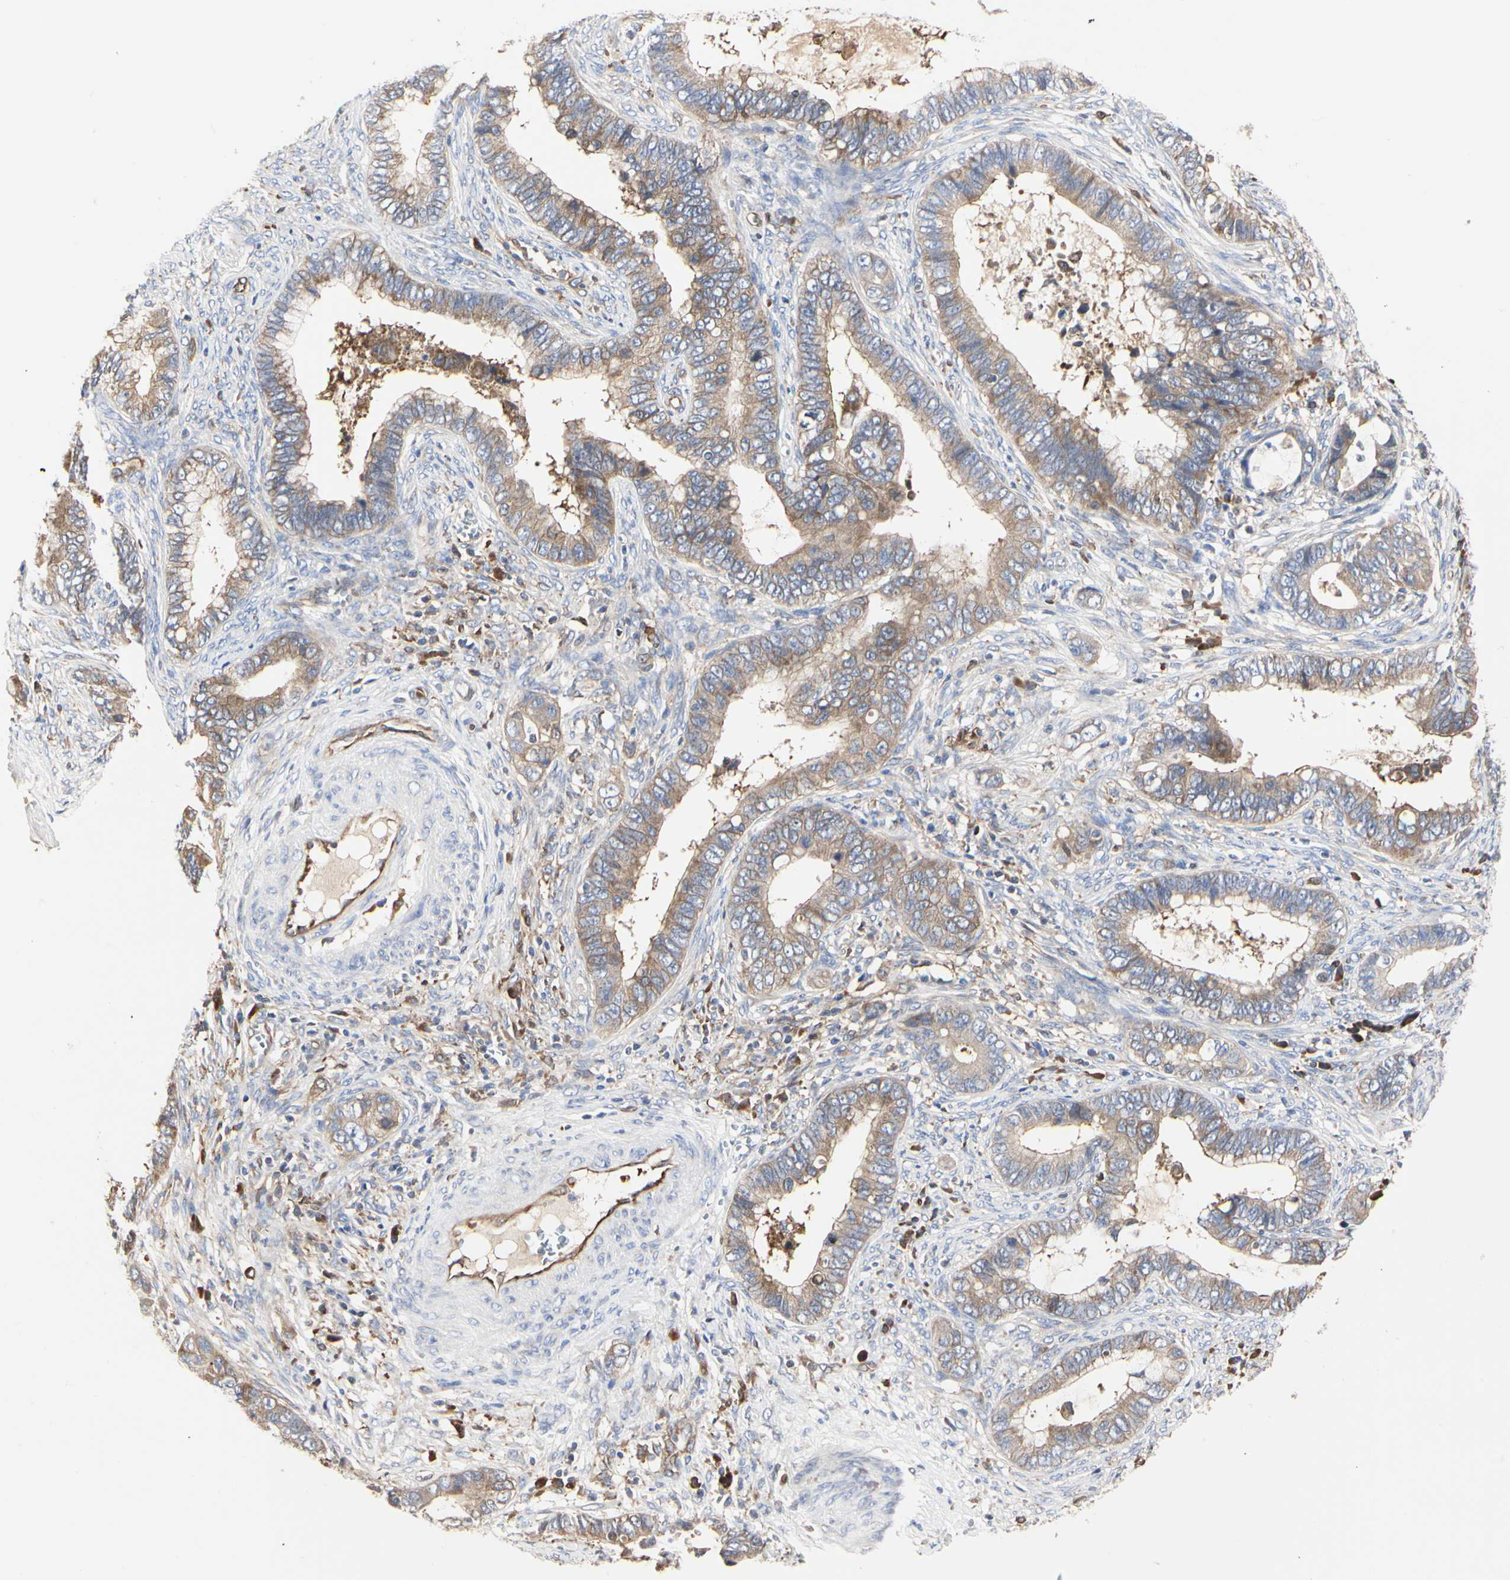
{"staining": {"intensity": "weak", "quantity": ">75%", "location": "cytoplasmic/membranous"}, "tissue": "cervical cancer", "cell_type": "Tumor cells", "image_type": "cancer", "snomed": [{"axis": "morphology", "description": "Adenocarcinoma, NOS"}, {"axis": "topography", "description": "Cervix"}], "caption": "Cervical adenocarcinoma stained with DAB (3,3'-diaminobenzidine) immunohistochemistry shows low levels of weak cytoplasmic/membranous positivity in about >75% of tumor cells. (DAB IHC, brown staining for protein, blue staining for nuclei).", "gene": "C3orf52", "patient": {"sex": "female", "age": 44}}